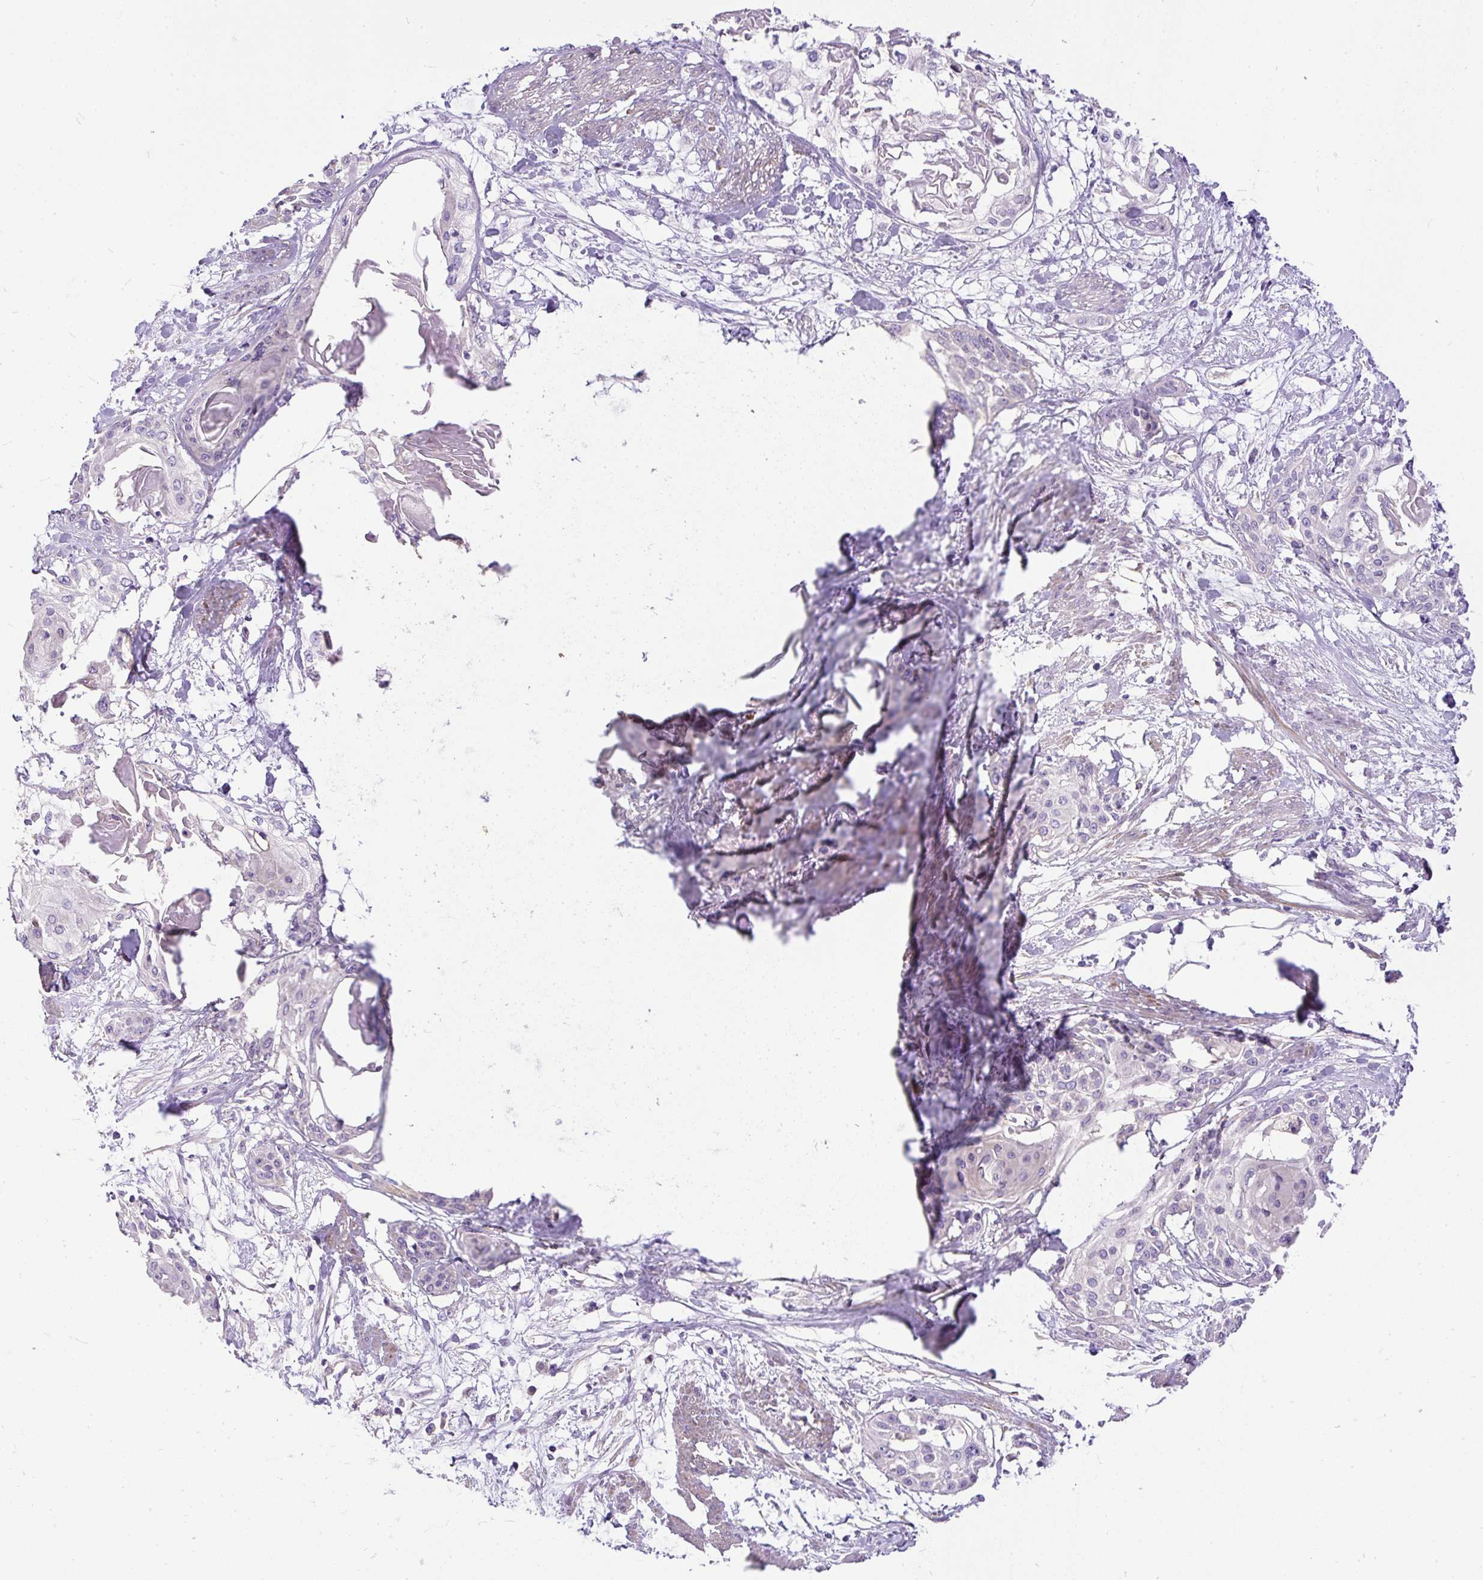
{"staining": {"intensity": "negative", "quantity": "none", "location": "none"}, "tissue": "cervical cancer", "cell_type": "Tumor cells", "image_type": "cancer", "snomed": [{"axis": "morphology", "description": "Squamous cell carcinoma, NOS"}, {"axis": "topography", "description": "Cervix"}], "caption": "Immunohistochemical staining of human squamous cell carcinoma (cervical) shows no significant expression in tumor cells.", "gene": "GBX1", "patient": {"sex": "female", "age": 57}}